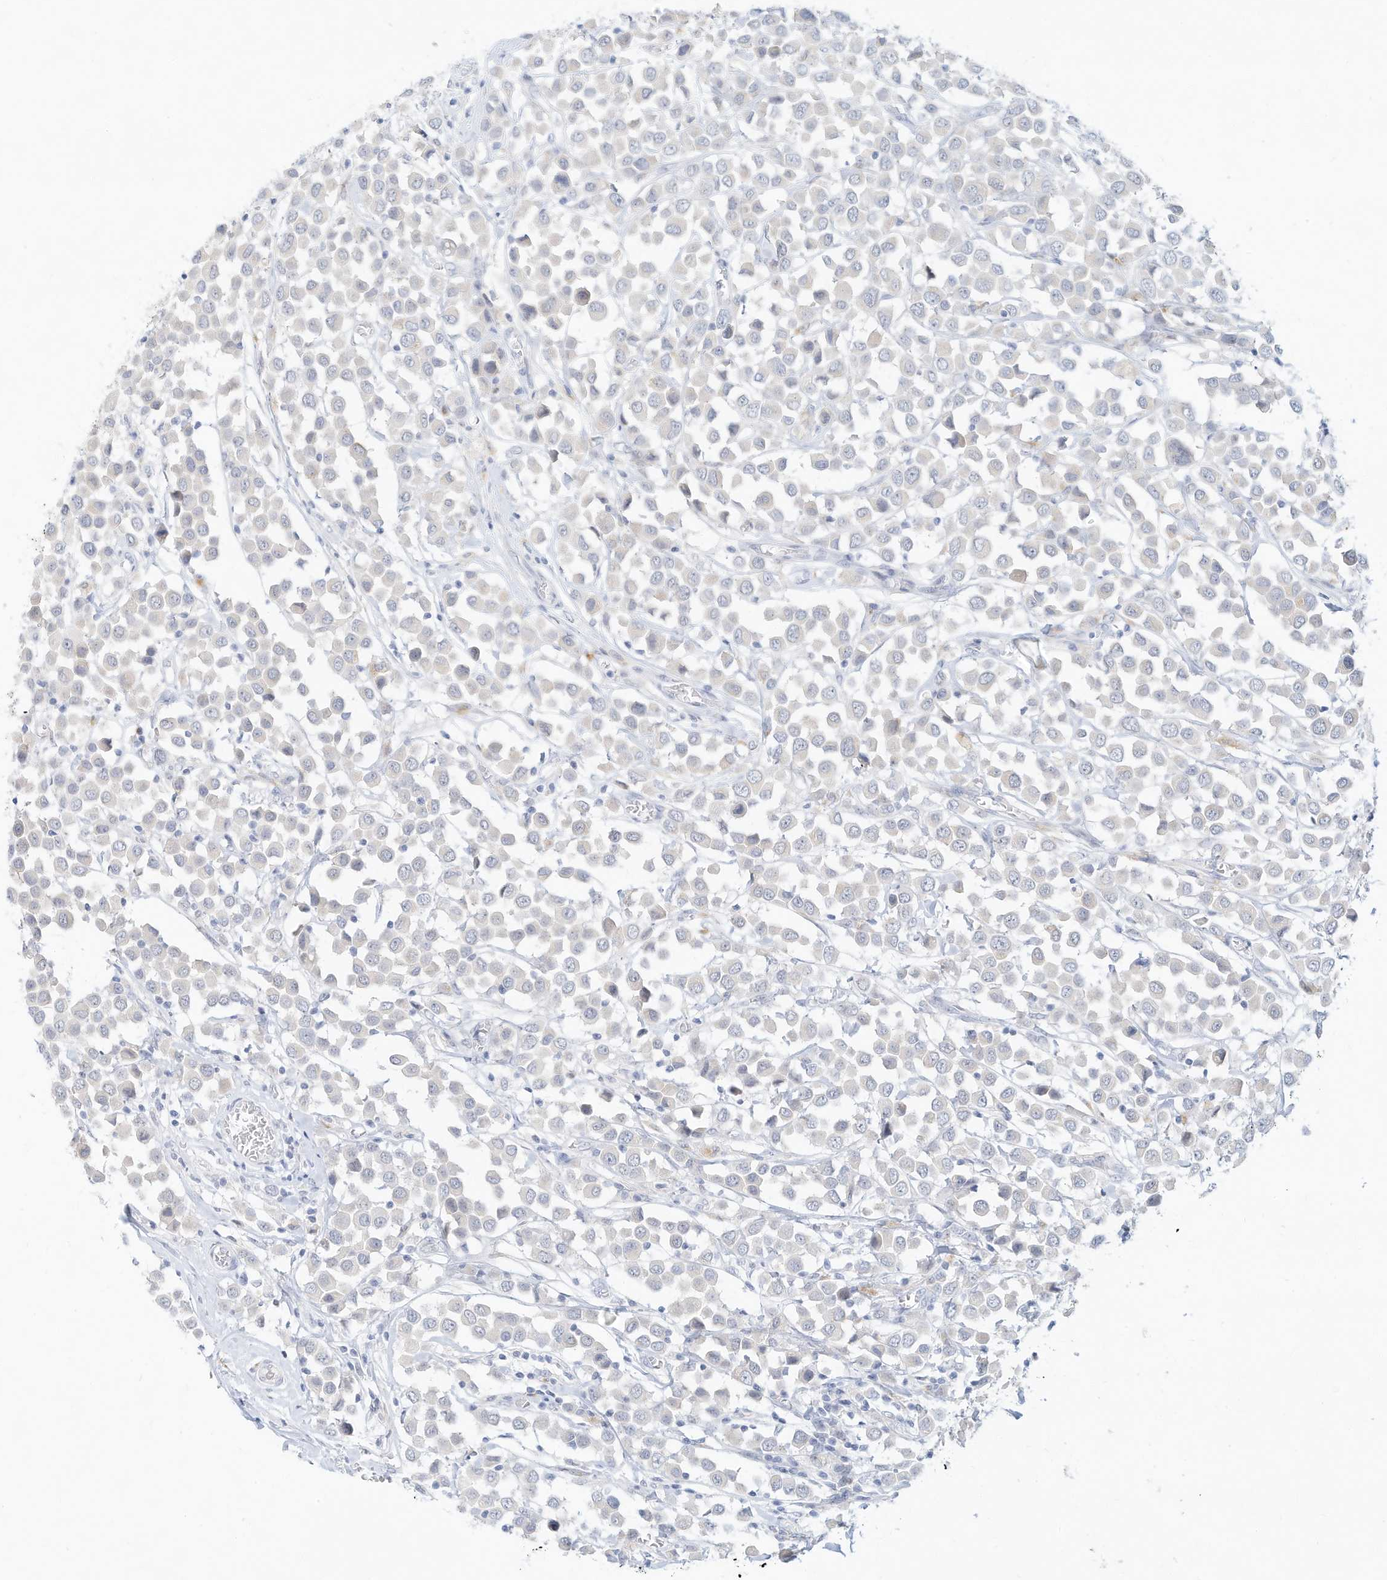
{"staining": {"intensity": "negative", "quantity": "none", "location": "none"}, "tissue": "breast cancer", "cell_type": "Tumor cells", "image_type": "cancer", "snomed": [{"axis": "morphology", "description": "Duct carcinoma"}, {"axis": "topography", "description": "Breast"}], "caption": "Tumor cells show no significant positivity in breast cancer.", "gene": "PAK6", "patient": {"sex": "female", "age": 61}}